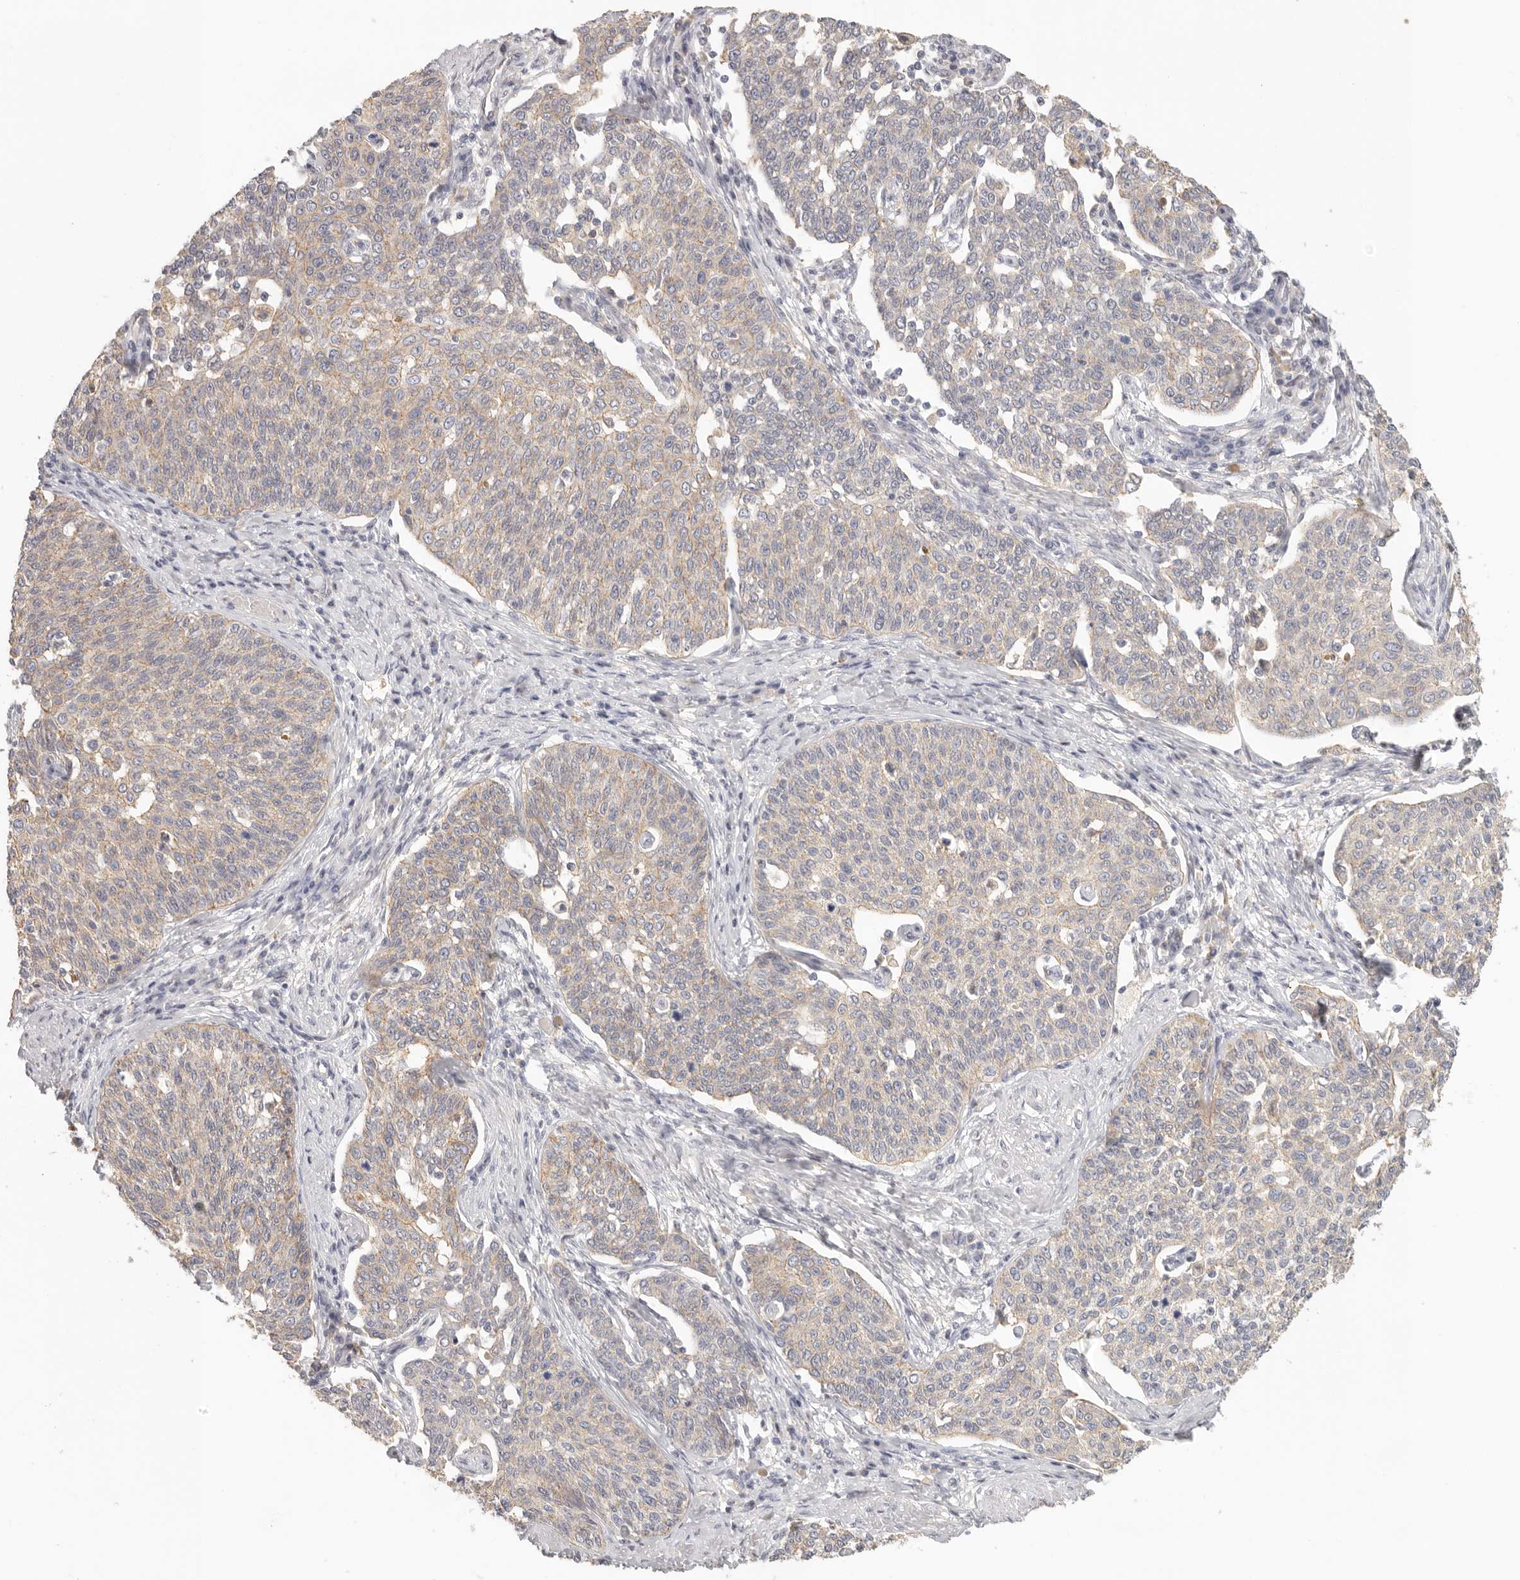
{"staining": {"intensity": "weak", "quantity": "25%-75%", "location": "cytoplasmic/membranous"}, "tissue": "cervical cancer", "cell_type": "Tumor cells", "image_type": "cancer", "snomed": [{"axis": "morphology", "description": "Squamous cell carcinoma, NOS"}, {"axis": "topography", "description": "Cervix"}], "caption": "Immunohistochemical staining of human cervical cancer (squamous cell carcinoma) displays low levels of weak cytoplasmic/membranous positivity in about 25%-75% of tumor cells.", "gene": "ANXA9", "patient": {"sex": "female", "age": 34}}